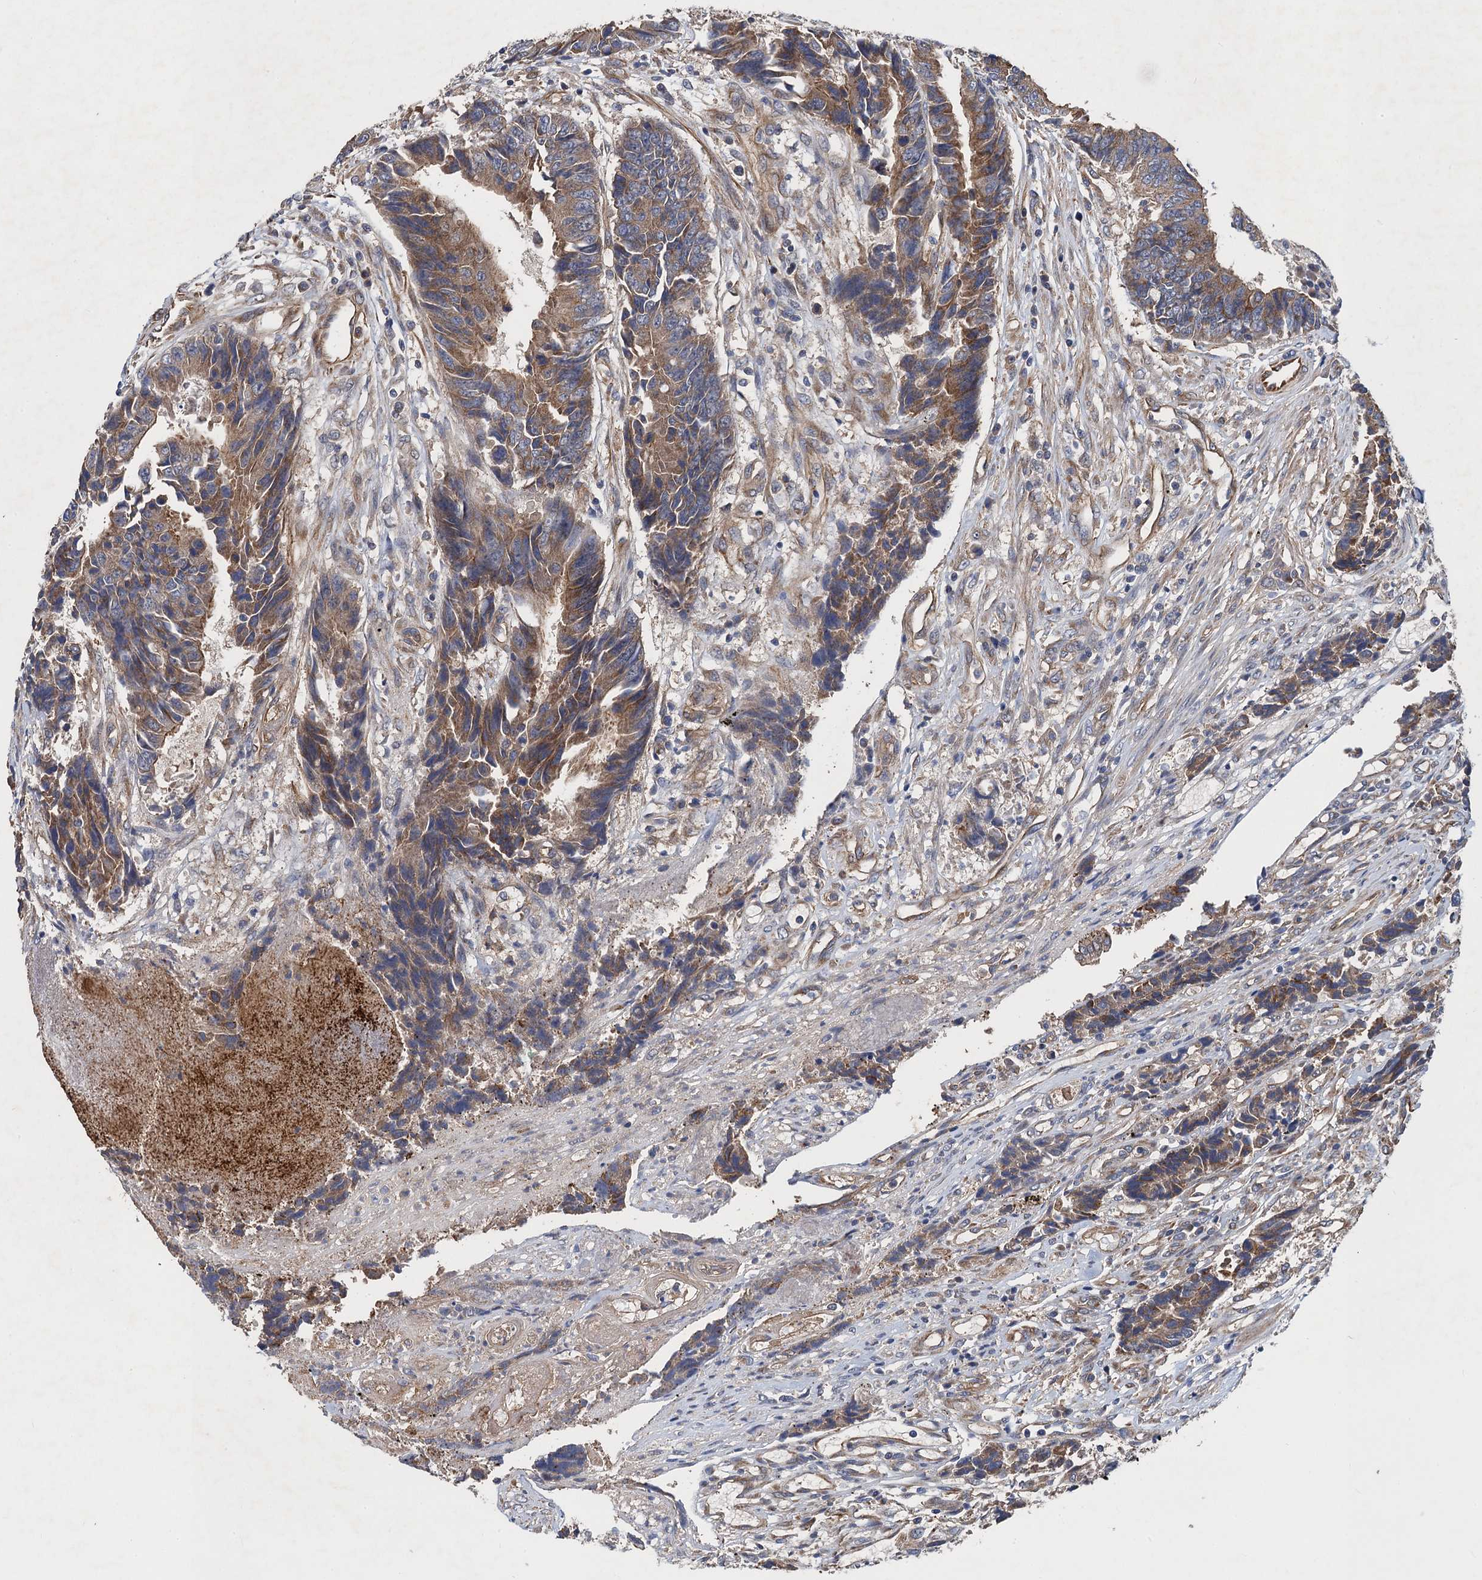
{"staining": {"intensity": "moderate", "quantity": ">75%", "location": "cytoplasmic/membranous"}, "tissue": "colorectal cancer", "cell_type": "Tumor cells", "image_type": "cancer", "snomed": [{"axis": "morphology", "description": "Adenocarcinoma, NOS"}, {"axis": "topography", "description": "Rectum"}], "caption": "Colorectal cancer stained with DAB immunohistochemistry exhibits medium levels of moderate cytoplasmic/membranous staining in about >75% of tumor cells. The staining was performed using DAB to visualize the protein expression in brown, while the nuclei were stained in blue with hematoxylin (Magnification: 20x).", "gene": "PJA2", "patient": {"sex": "male", "age": 84}}